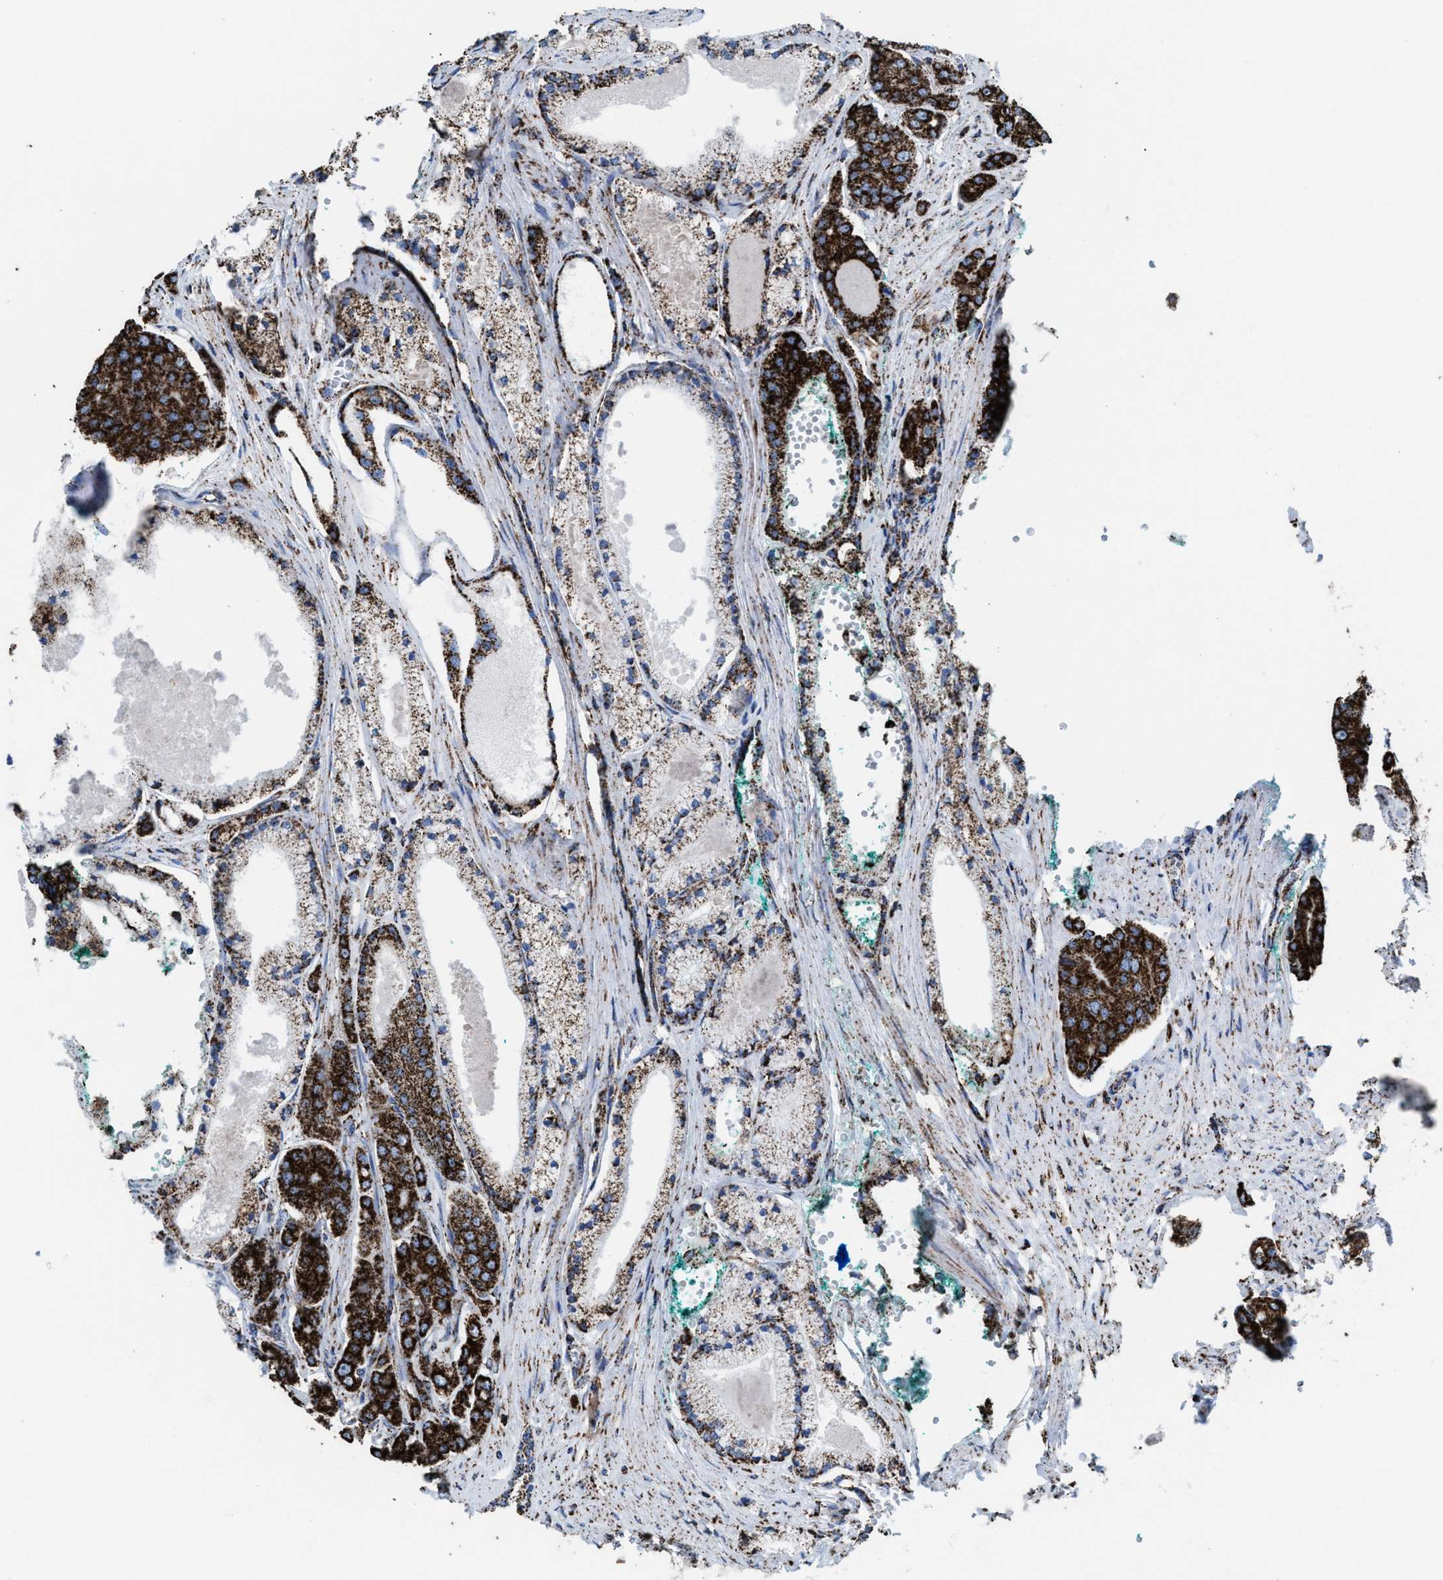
{"staining": {"intensity": "strong", "quantity": ">75%", "location": "cytoplasmic/membranous"}, "tissue": "prostate cancer", "cell_type": "Tumor cells", "image_type": "cancer", "snomed": [{"axis": "morphology", "description": "Adenocarcinoma, High grade"}, {"axis": "topography", "description": "Prostate"}], "caption": "This micrograph demonstrates prostate high-grade adenocarcinoma stained with immunohistochemistry to label a protein in brown. The cytoplasmic/membranous of tumor cells show strong positivity for the protein. Nuclei are counter-stained blue.", "gene": "ECHS1", "patient": {"sex": "male", "age": 71}}